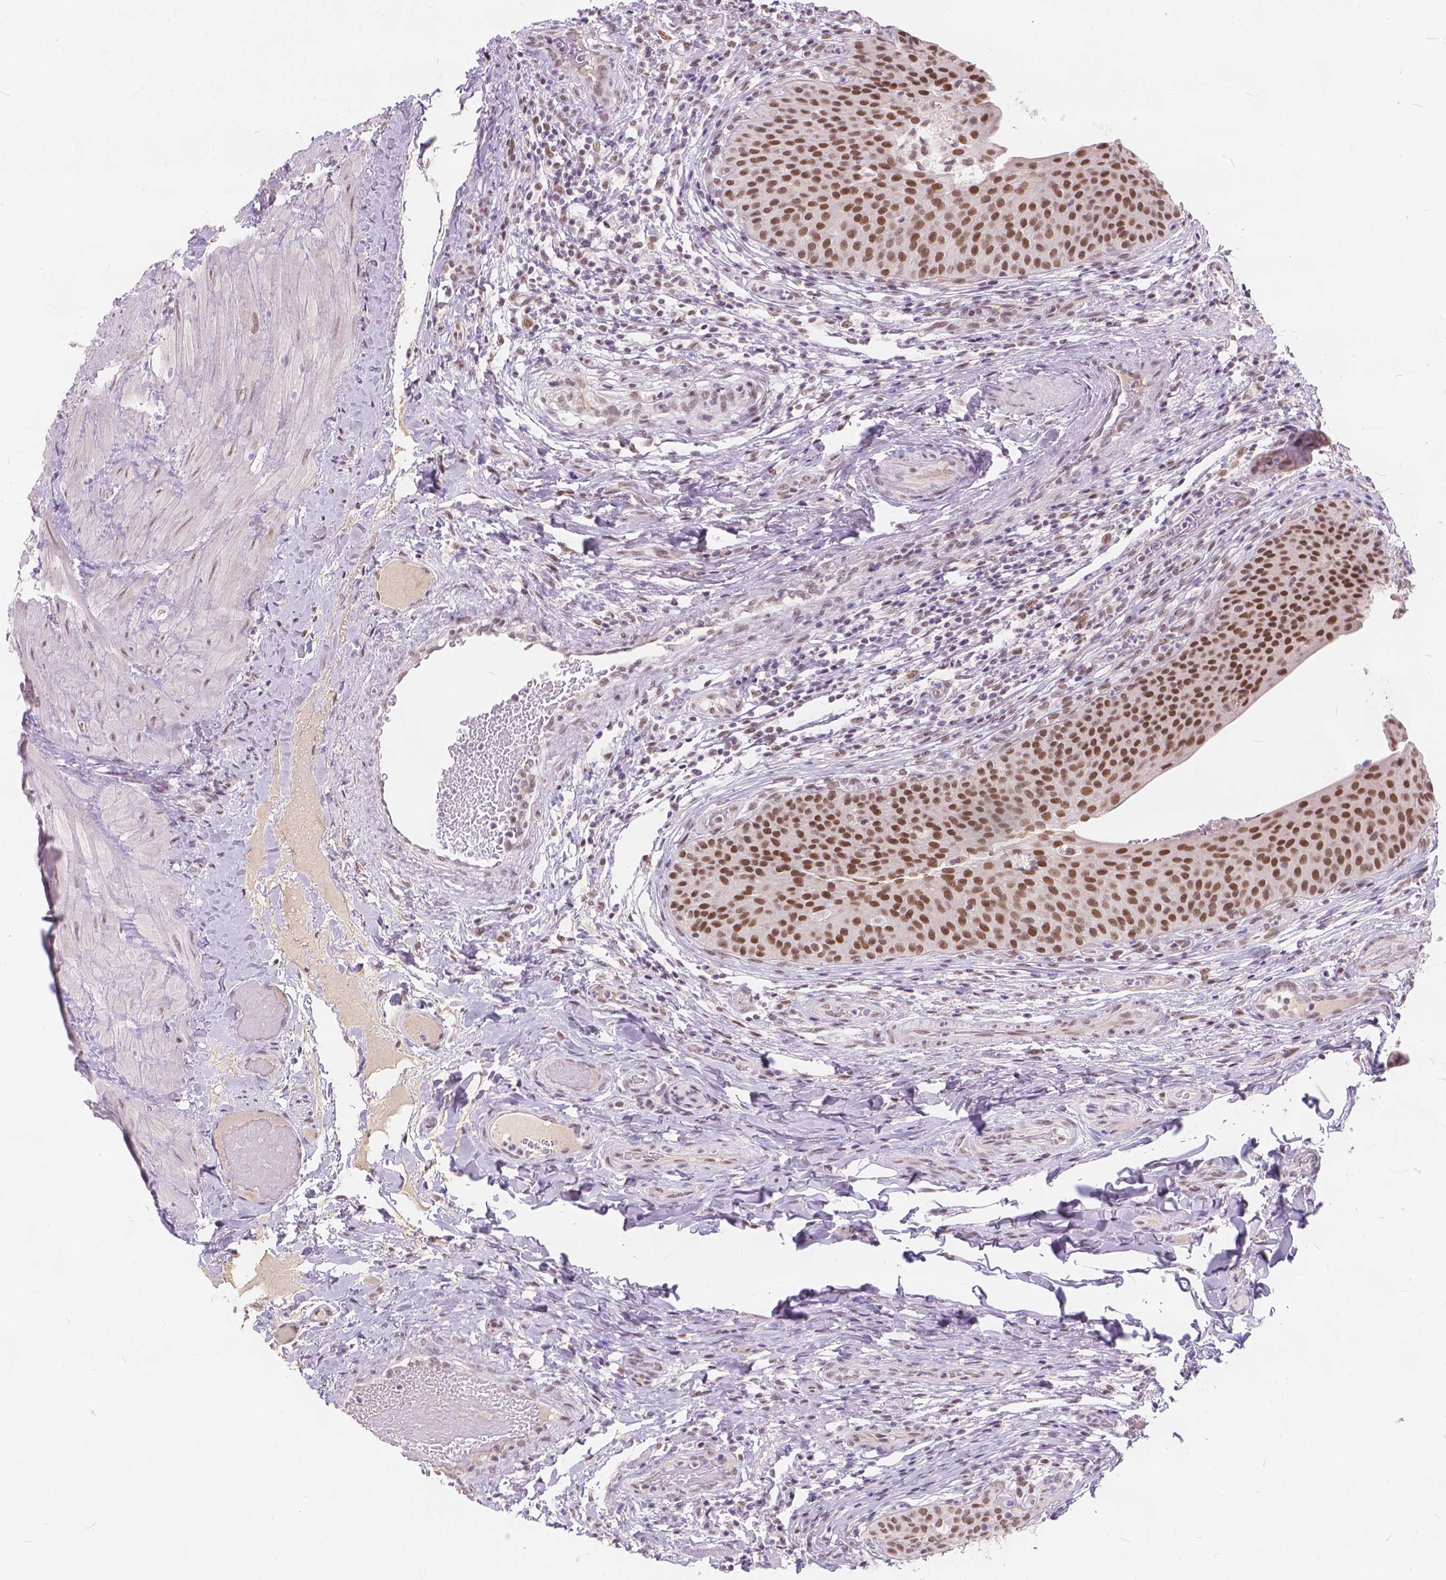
{"staining": {"intensity": "moderate", "quantity": ">75%", "location": "nuclear"}, "tissue": "urinary bladder", "cell_type": "Urothelial cells", "image_type": "normal", "snomed": [{"axis": "morphology", "description": "Normal tissue, NOS"}, {"axis": "topography", "description": "Urinary bladder"}], "caption": "This histopathology image displays immunohistochemistry (IHC) staining of benign urinary bladder, with medium moderate nuclear expression in approximately >75% of urothelial cells.", "gene": "FAM53A", "patient": {"sex": "male", "age": 66}}